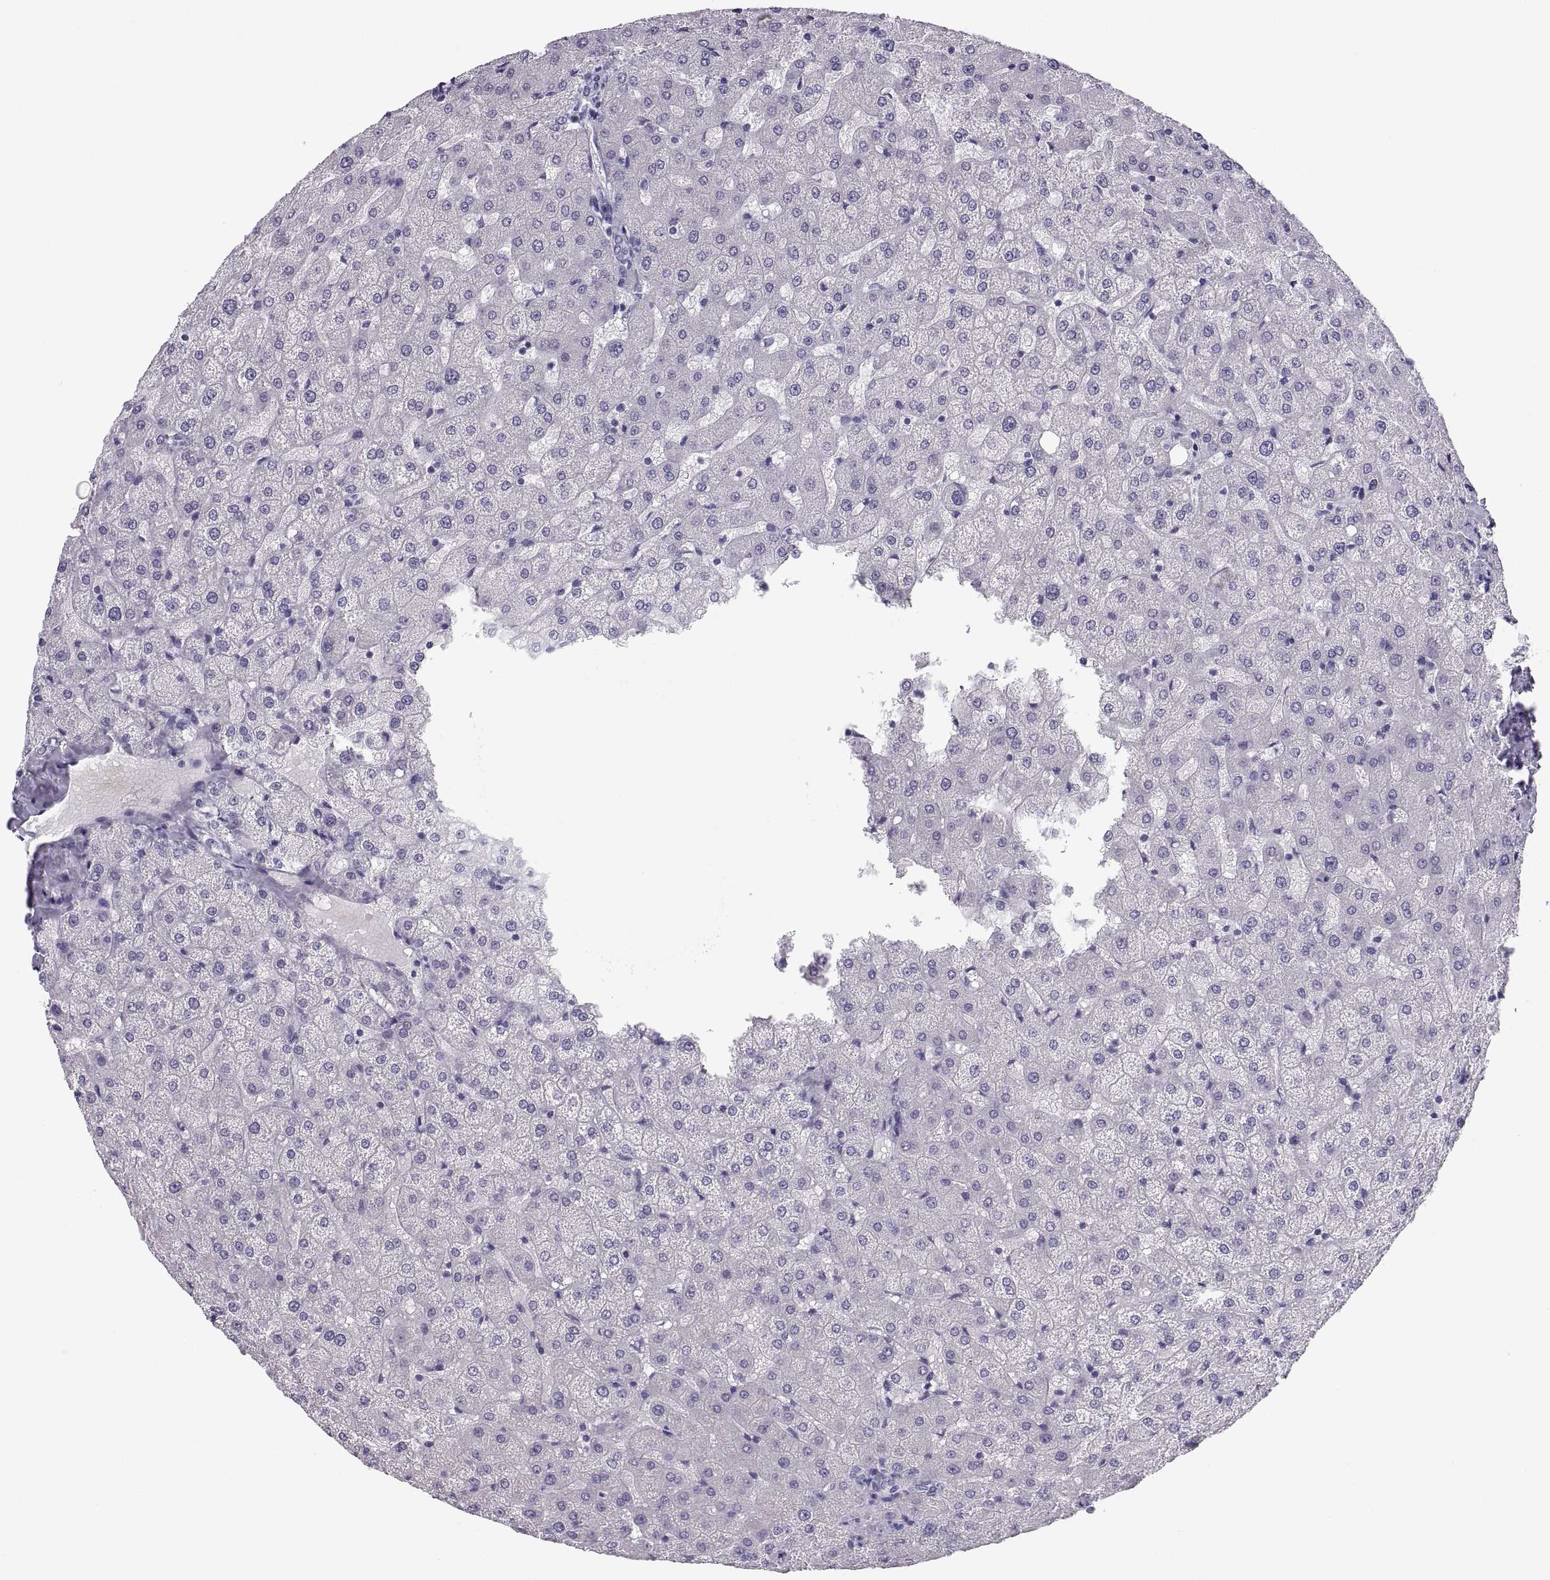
{"staining": {"intensity": "negative", "quantity": "none", "location": "none"}, "tissue": "liver", "cell_type": "Cholangiocytes", "image_type": "normal", "snomed": [{"axis": "morphology", "description": "Normal tissue, NOS"}, {"axis": "topography", "description": "Liver"}], "caption": "Protein analysis of normal liver demonstrates no significant expression in cholangiocytes. (Stains: DAB (3,3'-diaminobenzidine) immunohistochemistry (IHC) with hematoxylin counter stain, Microscopy: brightfield microscopy at high magnification).", "gene": "PAX2", "patient": {"sex": "female", "age": 50}}